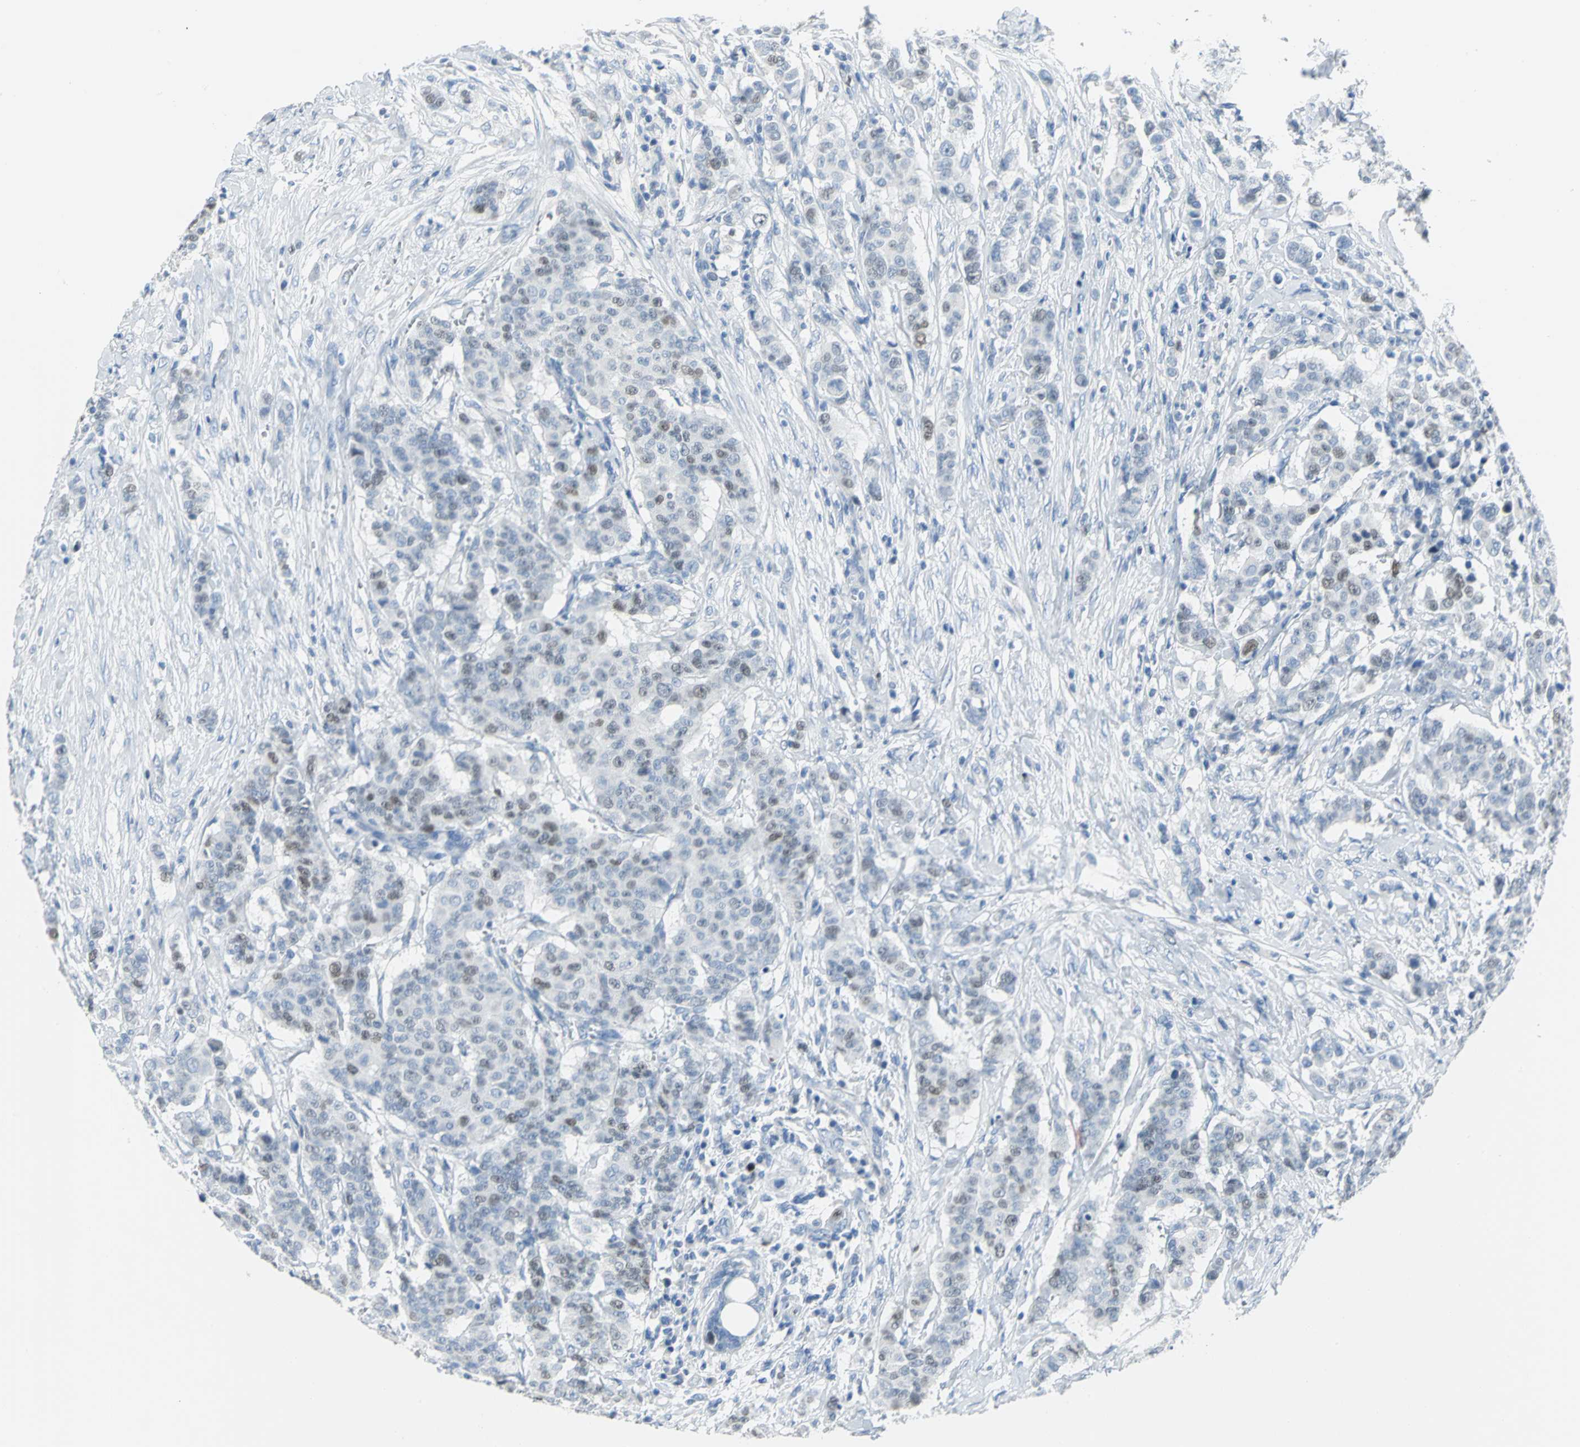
{"staining": {"intensity": "moderate", "quantity": "<25%", "location": "nuclear"}, "tissue": "breast cancer", "cell_type": "Tumor cells", "image_type": "cancer", "snomed": [{"axis": "morphology", "description": "Duct carcinoma"}, {"axis": "topography", "description": "Breast"}], "caption": "Immunohistochemical staining of human breast cancer (infiltrating ductal carcinoma) demonstrates moderate nuclear protein expression in about <25% of tumor cells.", "gene": "MCM3", "patient": {"sex": "female", "age": 40}}